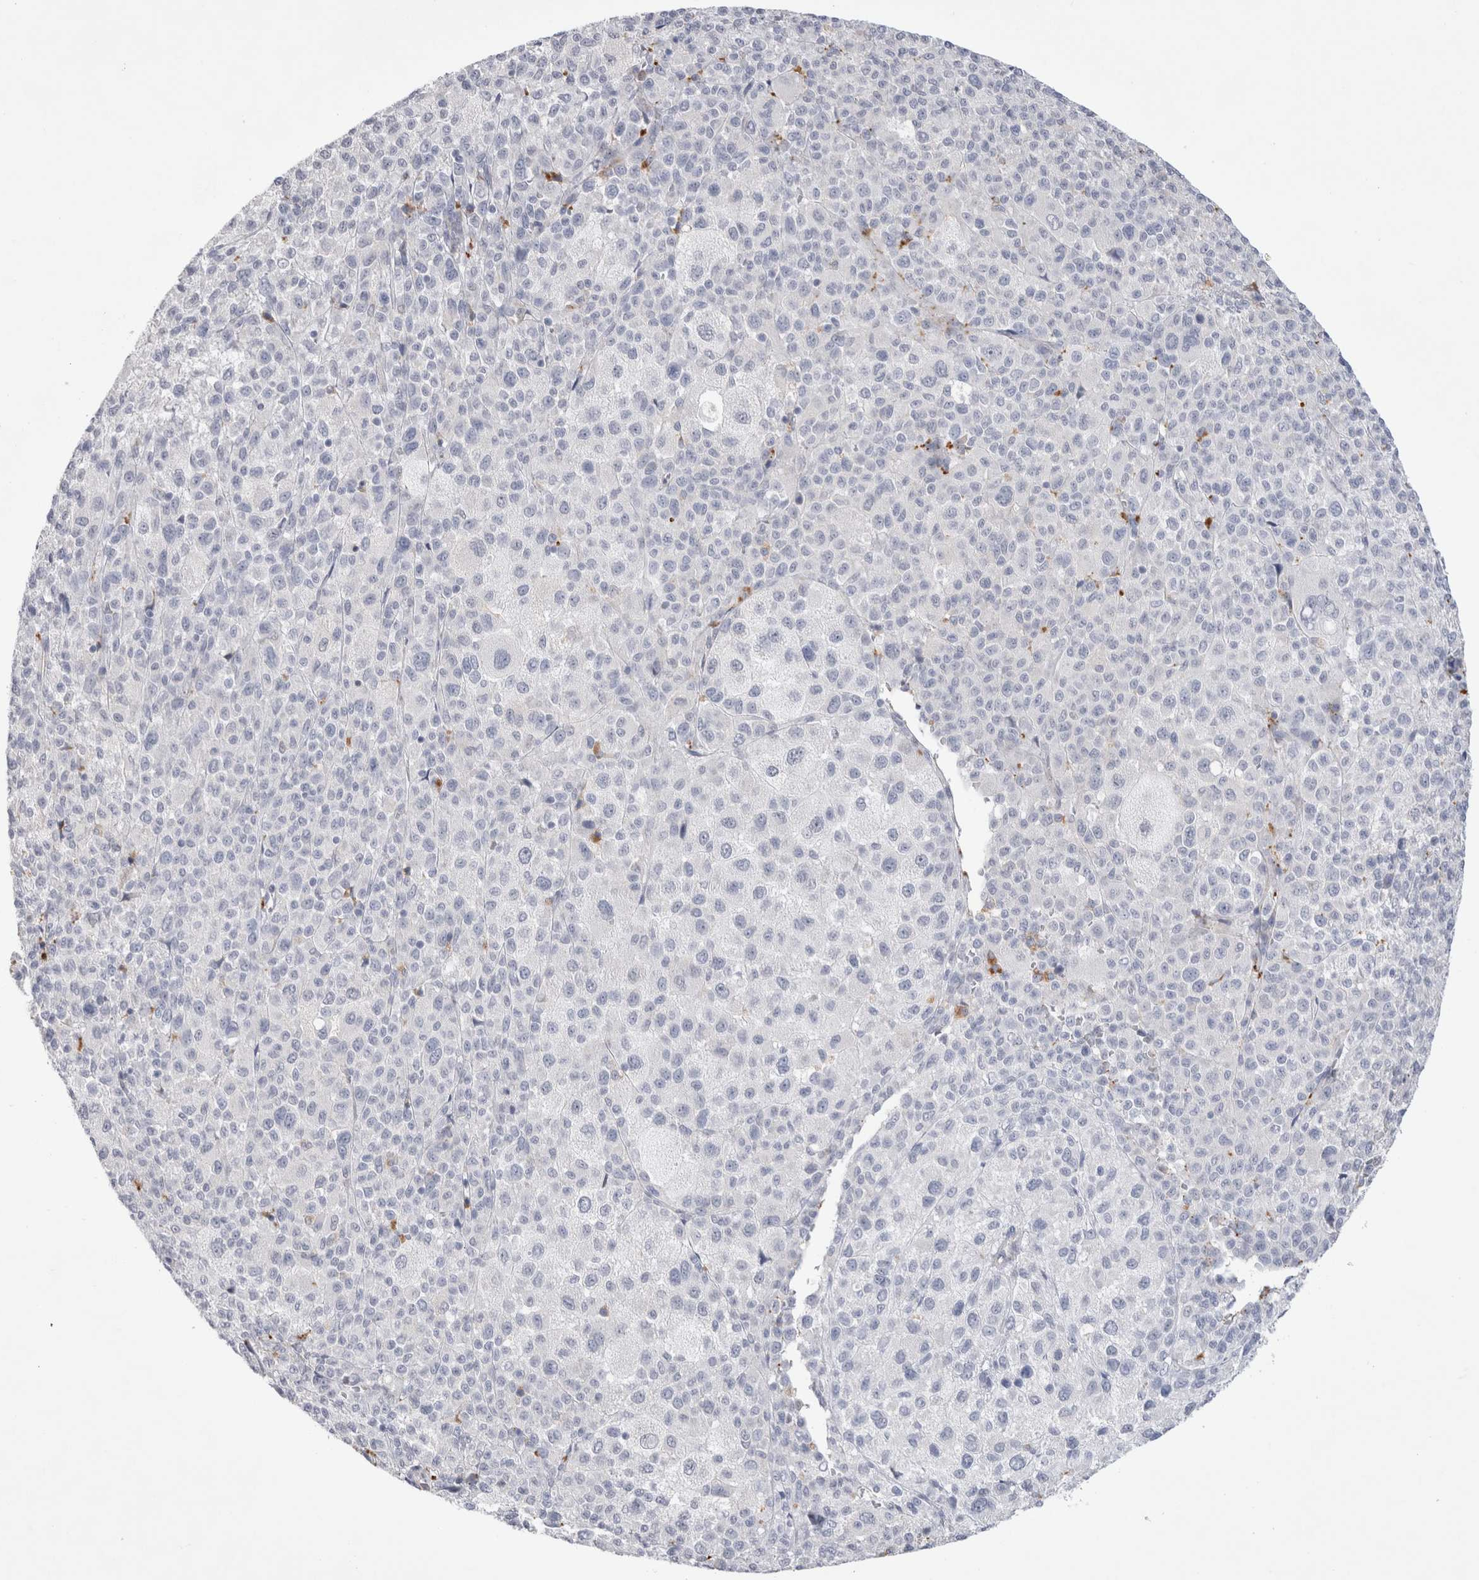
{"staining": {"intensity": "negative", "quantity": "none", "location": "none"}, "tissue": "melanoma", "cell_type": "Tumor cells", "image_type": "cancer", "snomed": [{"axis": "morphology", "description": "Malignant melanoma, Metastatic site"}, {"axis": "topography", "description": "Skin"}], "caption": "The histopathology image demonstrates no staining of tumor cells in melanoma. The staining is performed using DAB brown chromogen with nuclei counter-stained in using hematoxylin.", "gene": "GAA", "patient": {"sex": "female", "age": 74}}